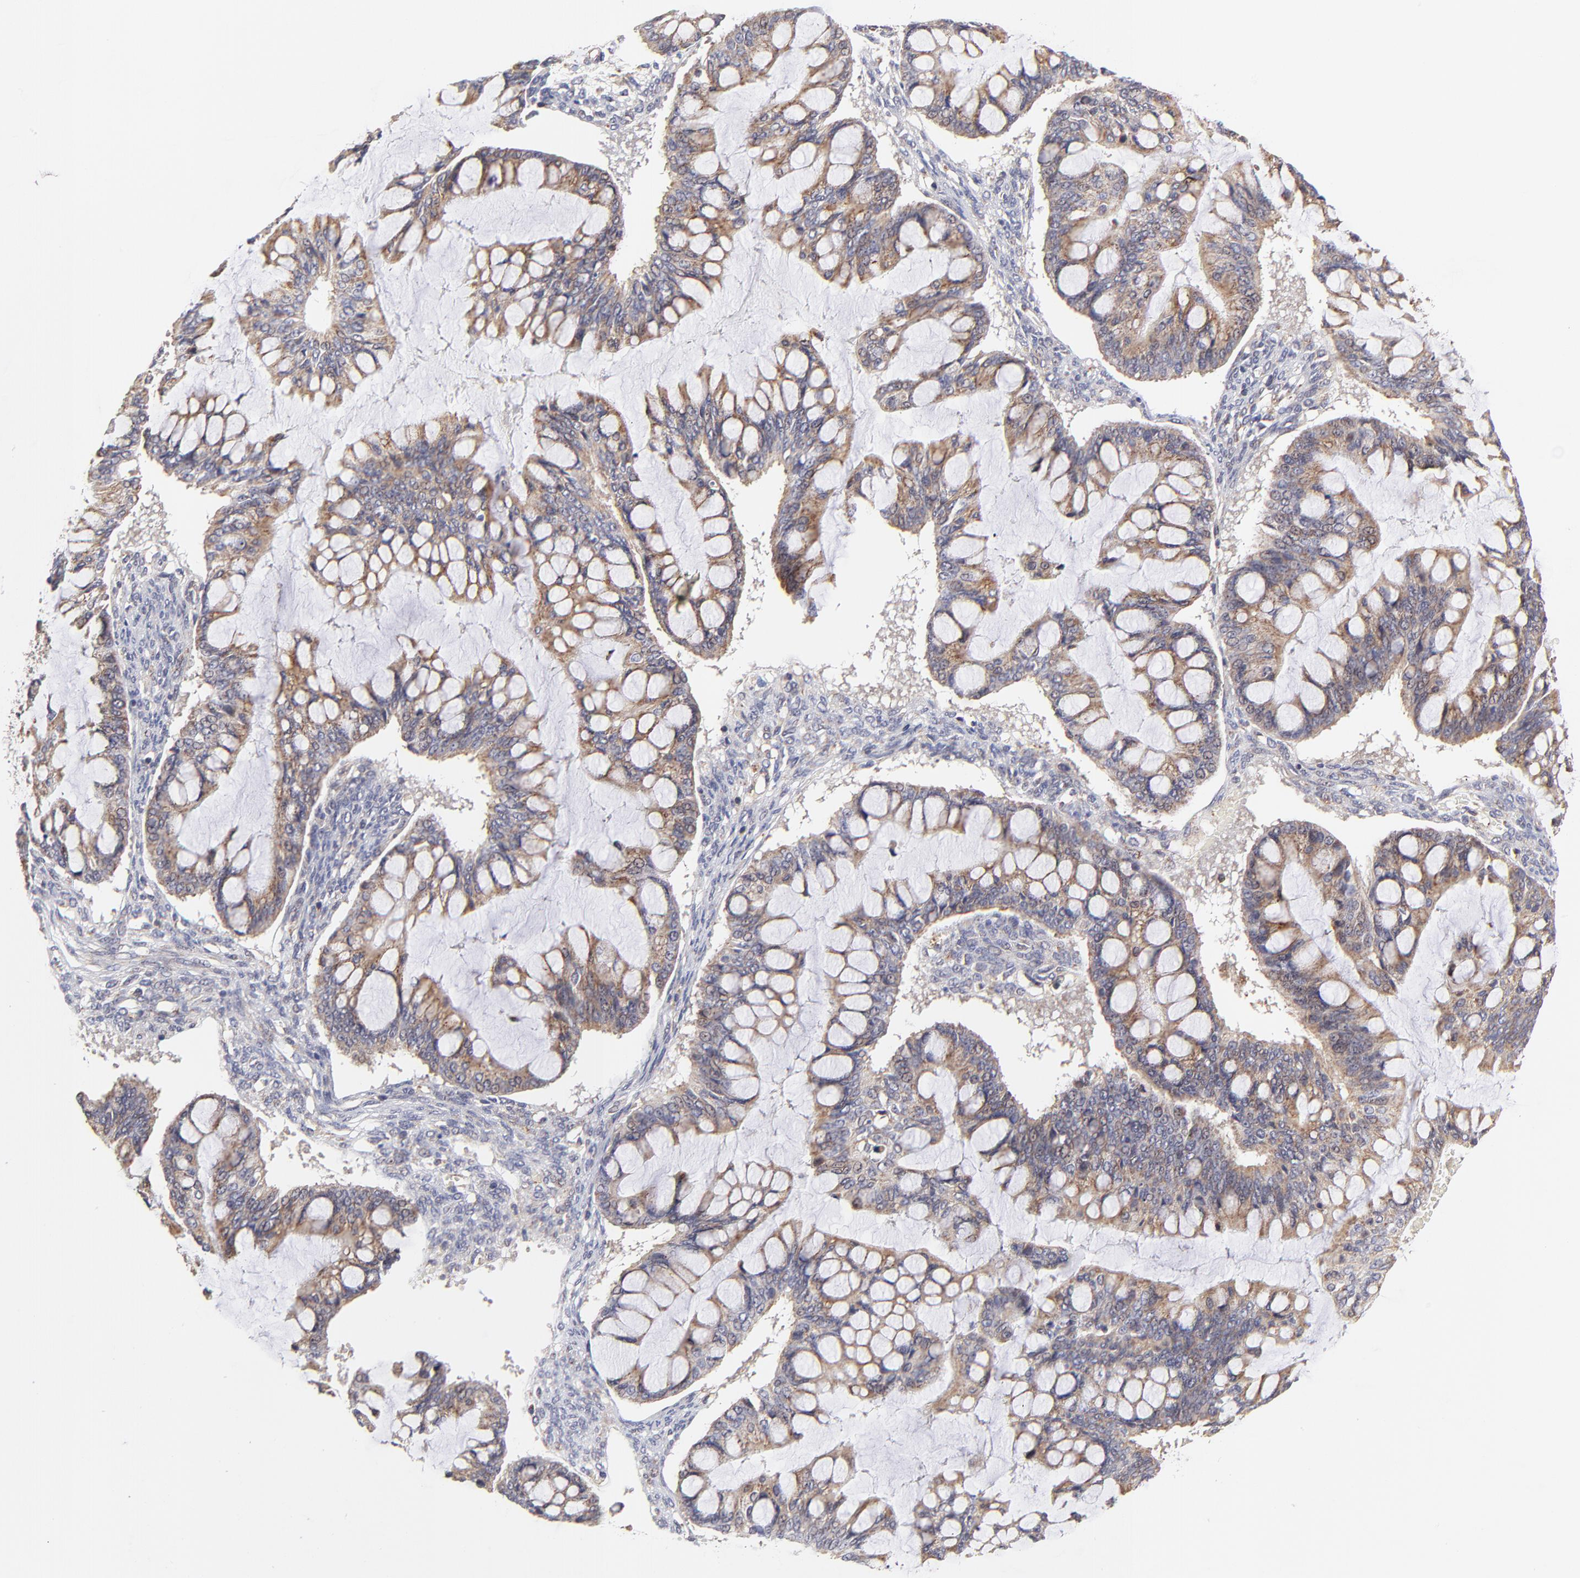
{"staining": {"intensity": "weak", "quantity": ">75%", "location": "cytoplasmic/membranous"}, "tissue": "ovarian cancer", "cell_type": "Tumor cells", "image_type": "cancer", "snomed": [{"axis": "morphology", "description": "Cystadenocarcinoma, mucinous, NOS"}, {"axis": "topography", "description": "Ovary"}], "caption": "A low amount of weak cytoplasmic/membranous positivity is seen in approximately >75% of tumor cells in mucinous cystadenocarcinoma (ovarian) tissue. (IHC, brightfield microscopy, high magnification).", "gene": "MAP2K7", "patient": {"sex": "female", "age": 73}}